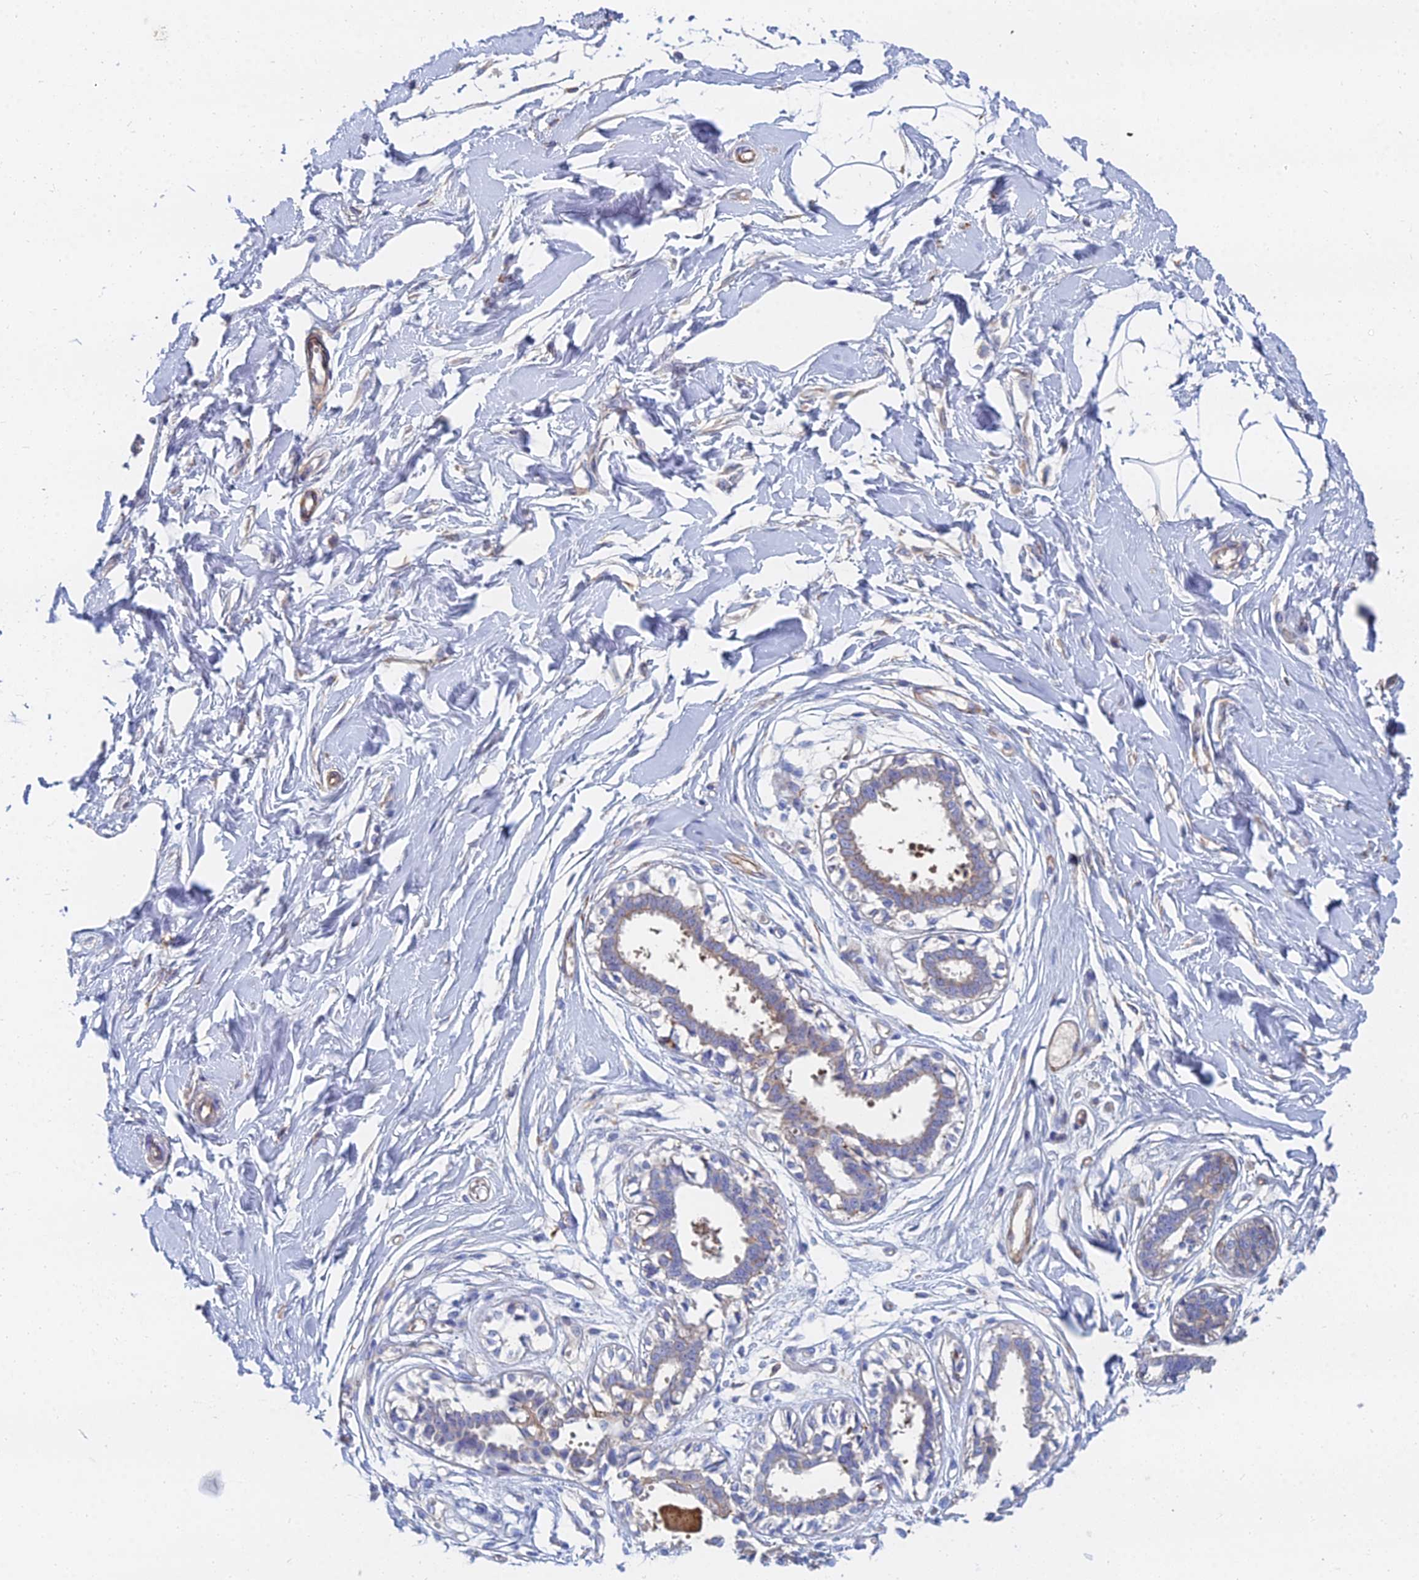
{"staining": {"intensity": "negative", "quantity": "none", "location": "none"}, "tissue": "breast", "cell_type": "Adipocytes", "image_type": "normal", "snomed": [{"axis": "morphology", "description": "Normal tissue, NOS"}, {"axis": "topography", "description": "Breast"}], "caption": "Photomicrograph shows no protein positivity in adipocytes of unremarkable breast.", "gene": "FFAR3", "patient": {"sex": "female", "age": 45}}